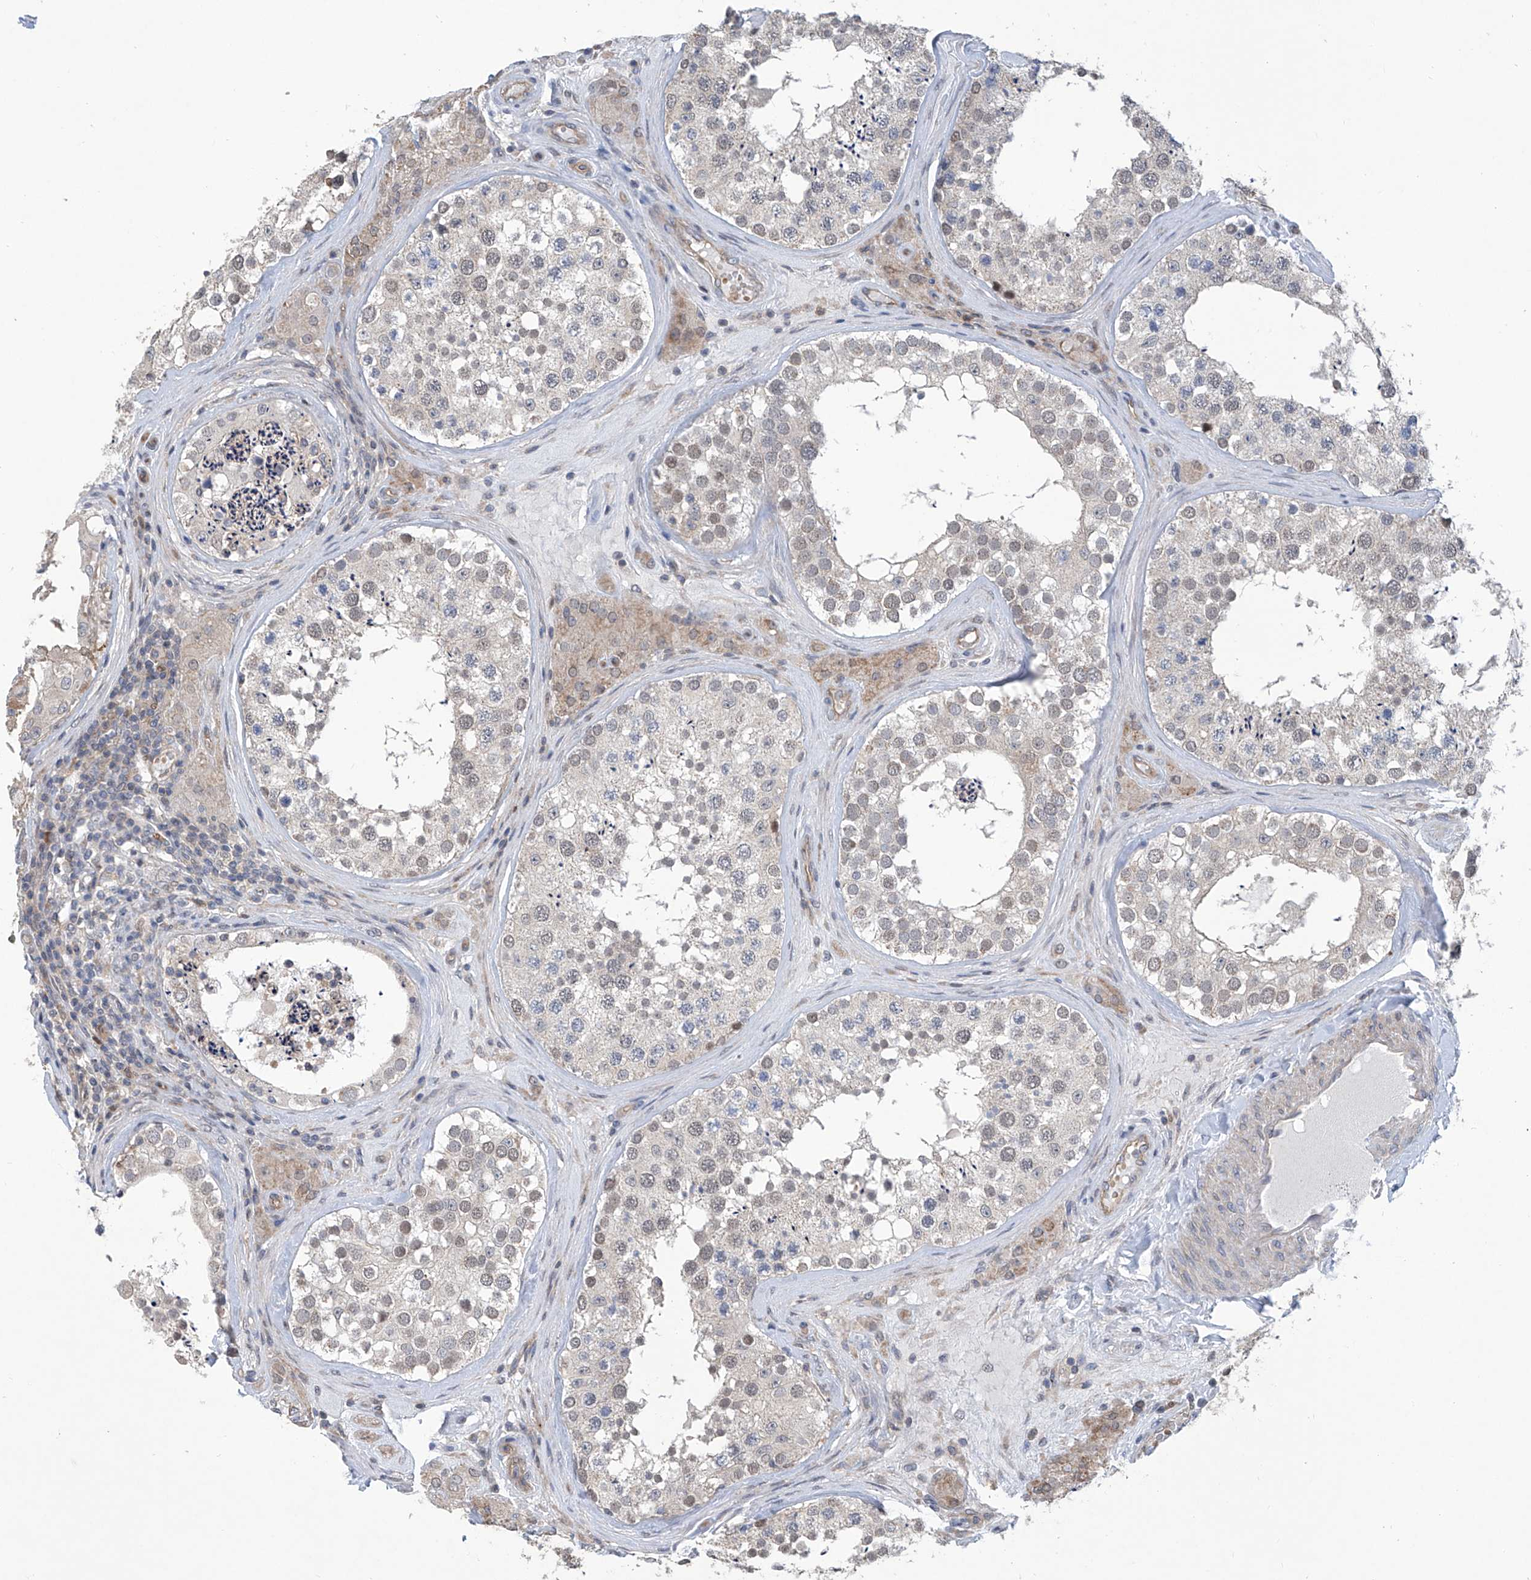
{"staining": {"intensity": "weak", "quantity": "<25%", "location": "cytoplasmic/membranous"}, "tissue": "testis", "cell_type": "Cells in seminiferous ducts", "image_type": "normal", "snomed": [{"axis": "morphology", "description": "Normal tissue, NOS"}, {"axis": "topography", "description": "Testis"}], "caption": "IHC histopathology image of benign testis stained for a protein (brown), which shows no positivity in cells in seminiferous ducts. (DAB immunohistochemistry (IHC) with hematoxylin counter stain).", "gene": "EIF2D", "patient": {"sex": "male", "age": 46}}